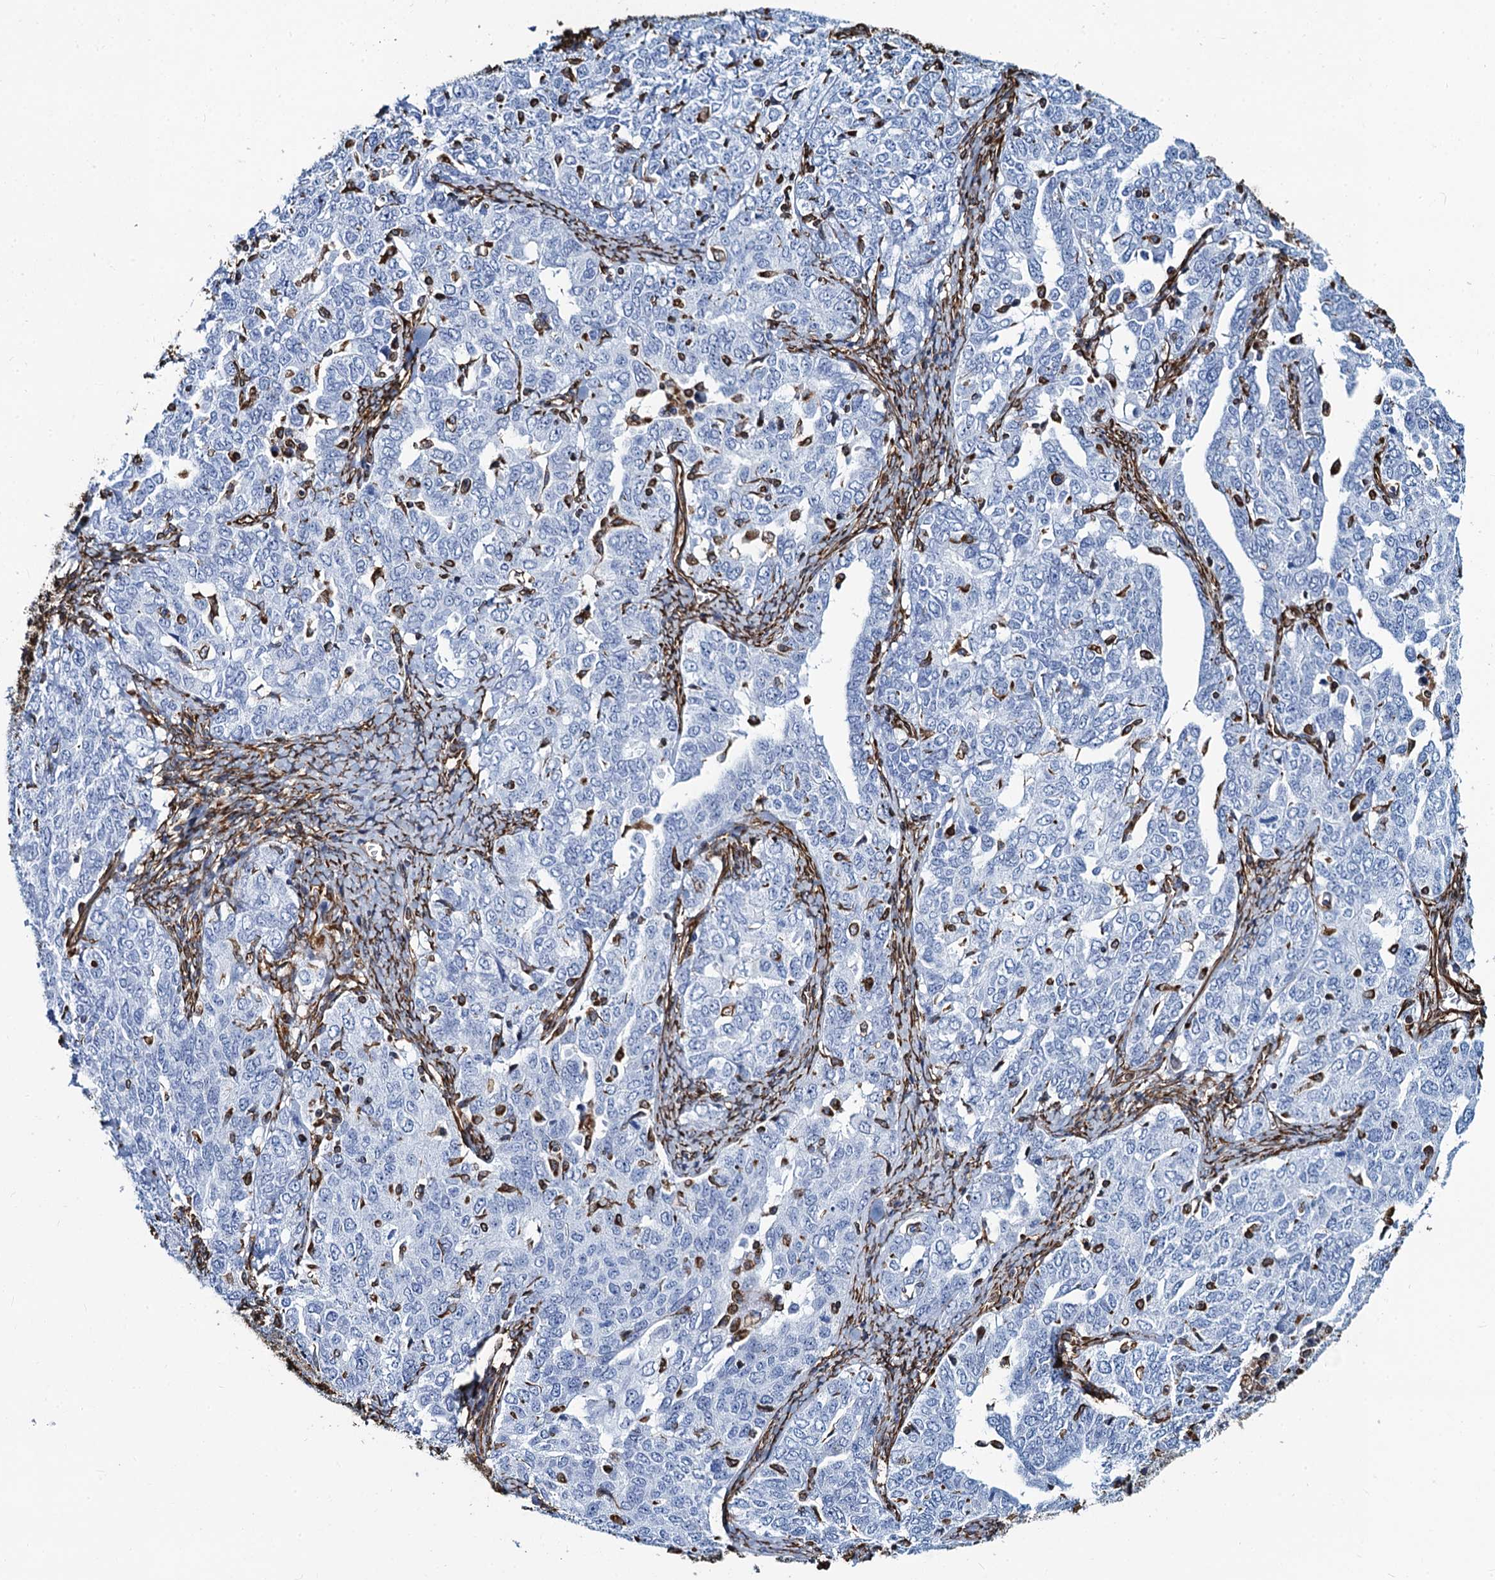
{"staining": {"intensity": "negative", "quantity": "none", "location": "none"}, "tissue": "ovarian cancer", "cell_type": "Tumor cells", "image_type": "cancer", "snomed": [{"axis": "morphology", "description": "Carcinoma, endometroid"}, {"axis": "topography", "description": "Ovary"}], "caption": "Ovarian cancer was stained to show a protein in brown. There is no significant expression in tumor cells.", "gene": "PGM2", "patient": {"sex": "female", "age": 62}}